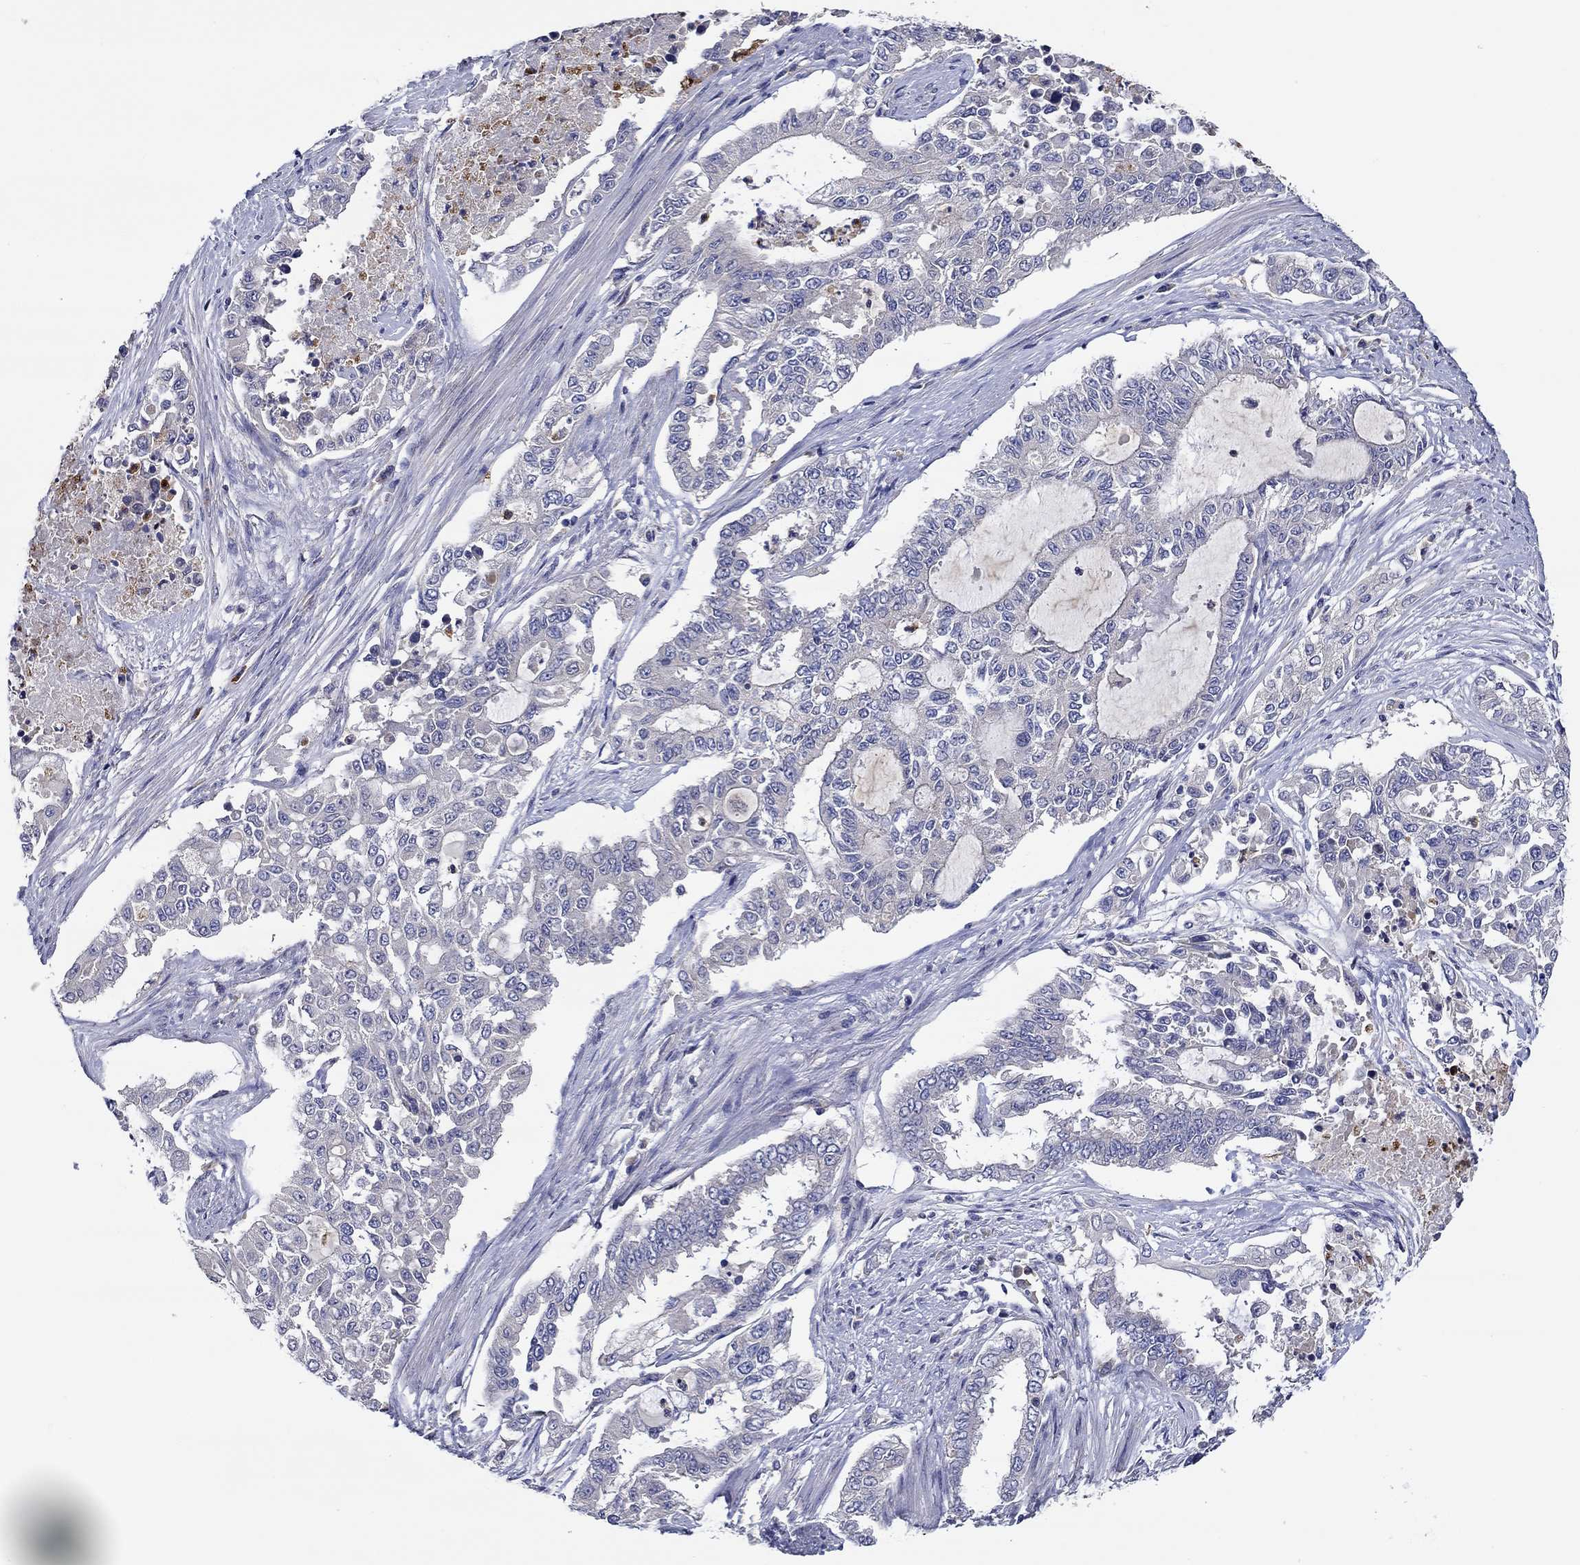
{"staining": {"intensity": "negative", "quantity": "none", "location": "none"}, "tissue": "endometrial cancer", "cell_type": "Tumor cells", "image_type": "cancer", "snomed": [{"axis": "morphology", "description": "Adenocarcinoma, NOS"}, {"axis": "topography", "description": "Uterus"}], "caption": "Immunohistochemistry (IHC) photomicrograph of neoplastic tissue: adenocarcinoma (endometrial) stained with DAB (3,3'-diaminobenzidine) demonstrates no significant protein staining in tumor cells.", "gene": "CHIT1", "patient": {"sex": "female", "age": 59}}